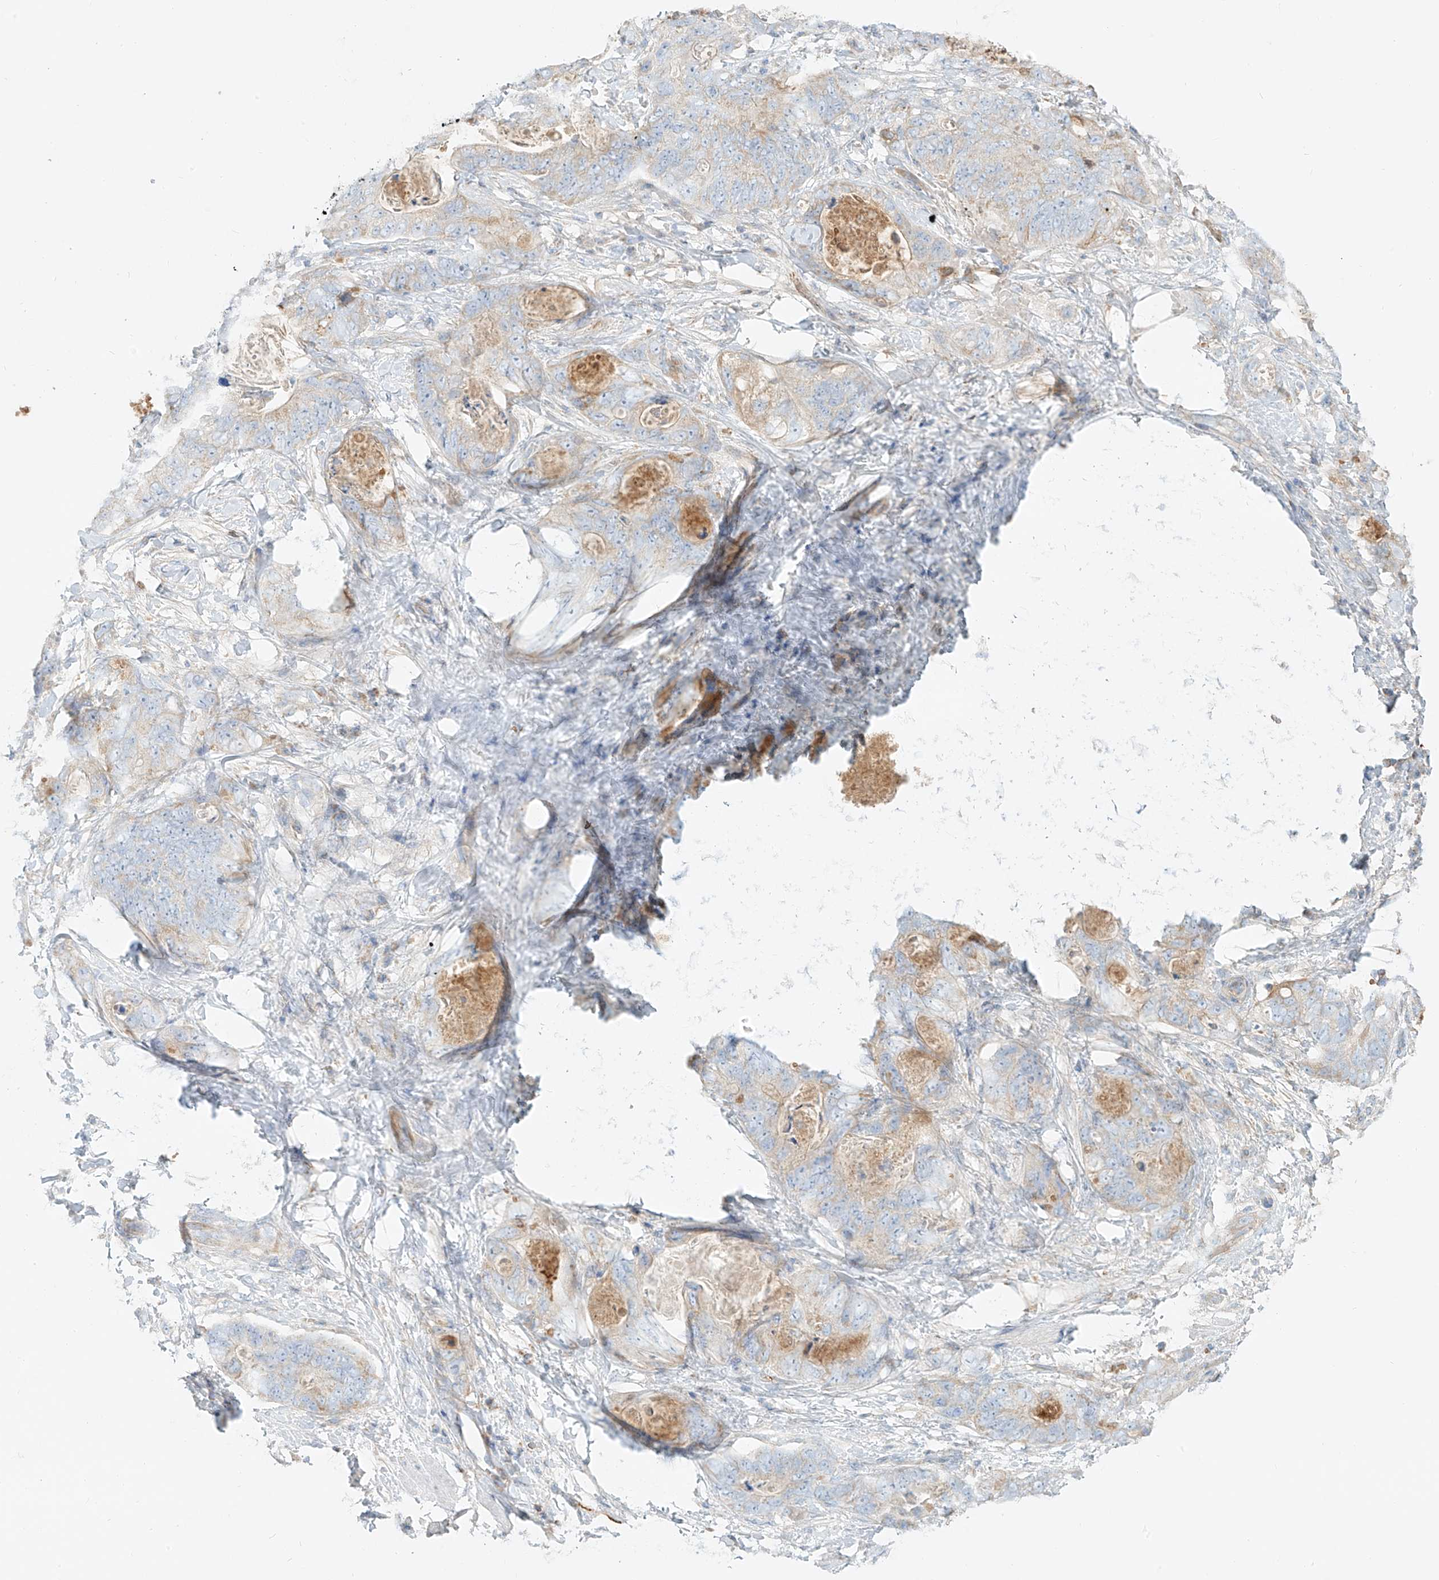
{"staining": {"intensity": "weak", "quantity": "<25%", "location": "cytoplasmic/membranous"}, "tissue": "stomach cancer", "cell_type": "Tumor cells", "image_type": "cancer", "snomed": [{"axis": "morphology", "description": "Adenocarcinoma, NOS"}, {"axis": "topography", "description": "Stomach"}], "caption": "Stomach cancer was stained to show a protein in brown. There is no significant expression in tumor cells.", "gene": "OCSTAMP", "patient": {"sex": "female", "age": 89}}